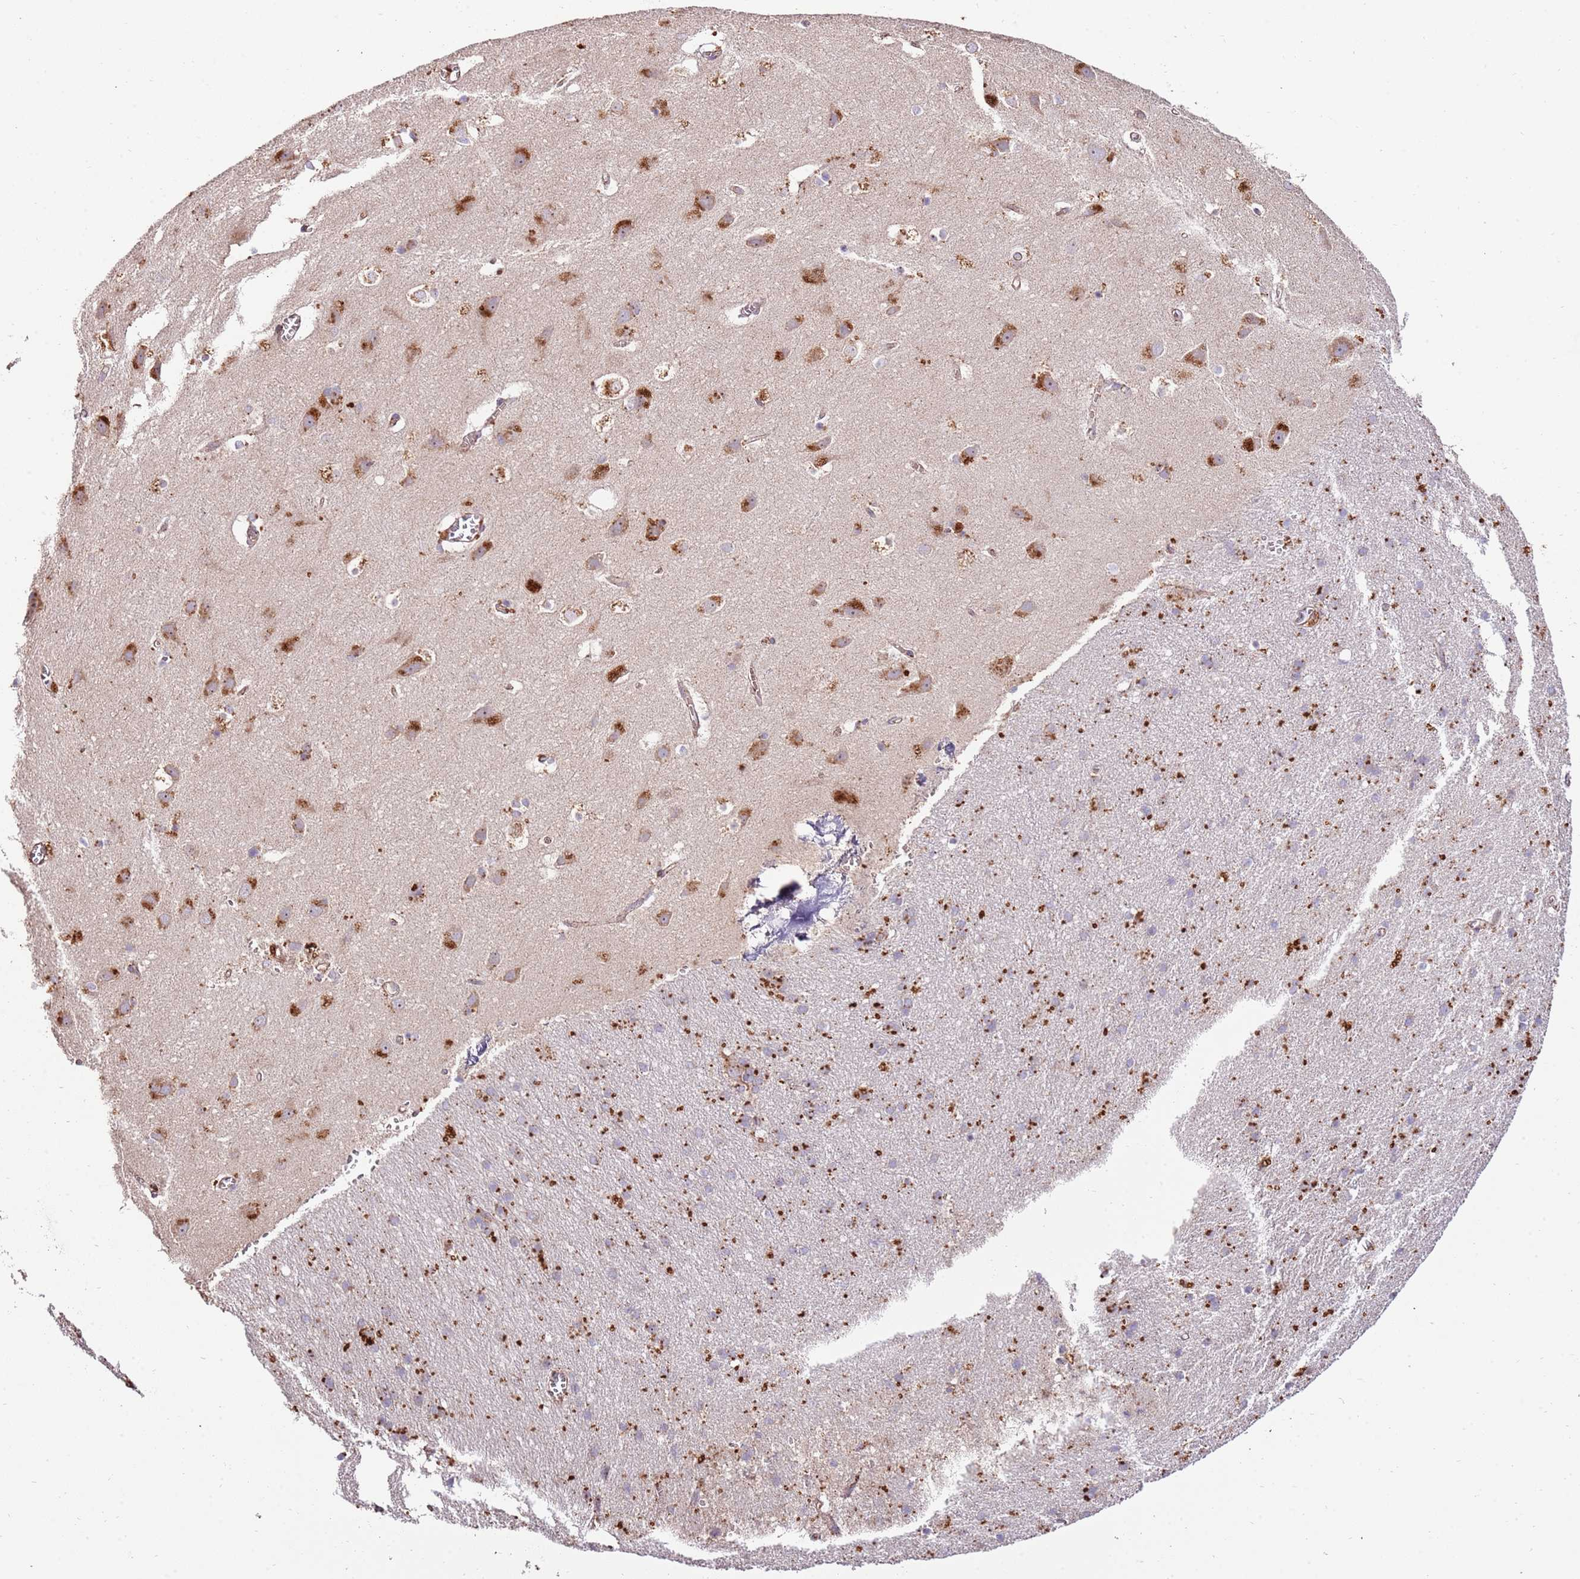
{"staining": {"intensity": "moderate", "quantity": "25%-75%", "location": "cytoplasmic/membranous"}, "tissue": "cerebral cortex", "cell_type": "Endothelial cells", "image_type": "normal", "snomed": [{"axis": "morphology", "description": "Normal tissue, NOS"}, {"axis": "topography", "description": "Cerebral cortex"}], "caption": "Immunohistochemical staining of benign human cerebral cortex exhibits medium levels of moderate cytoplasmic/membranous staining in approximately 25%-75% of endothelial cells. (DAB (3,3'-diaminobenzidine) = brown stain, brightfield microscopy at high magnification).", "gene": "DOCK6", "patient": {"sex": "male", "age": 54}}